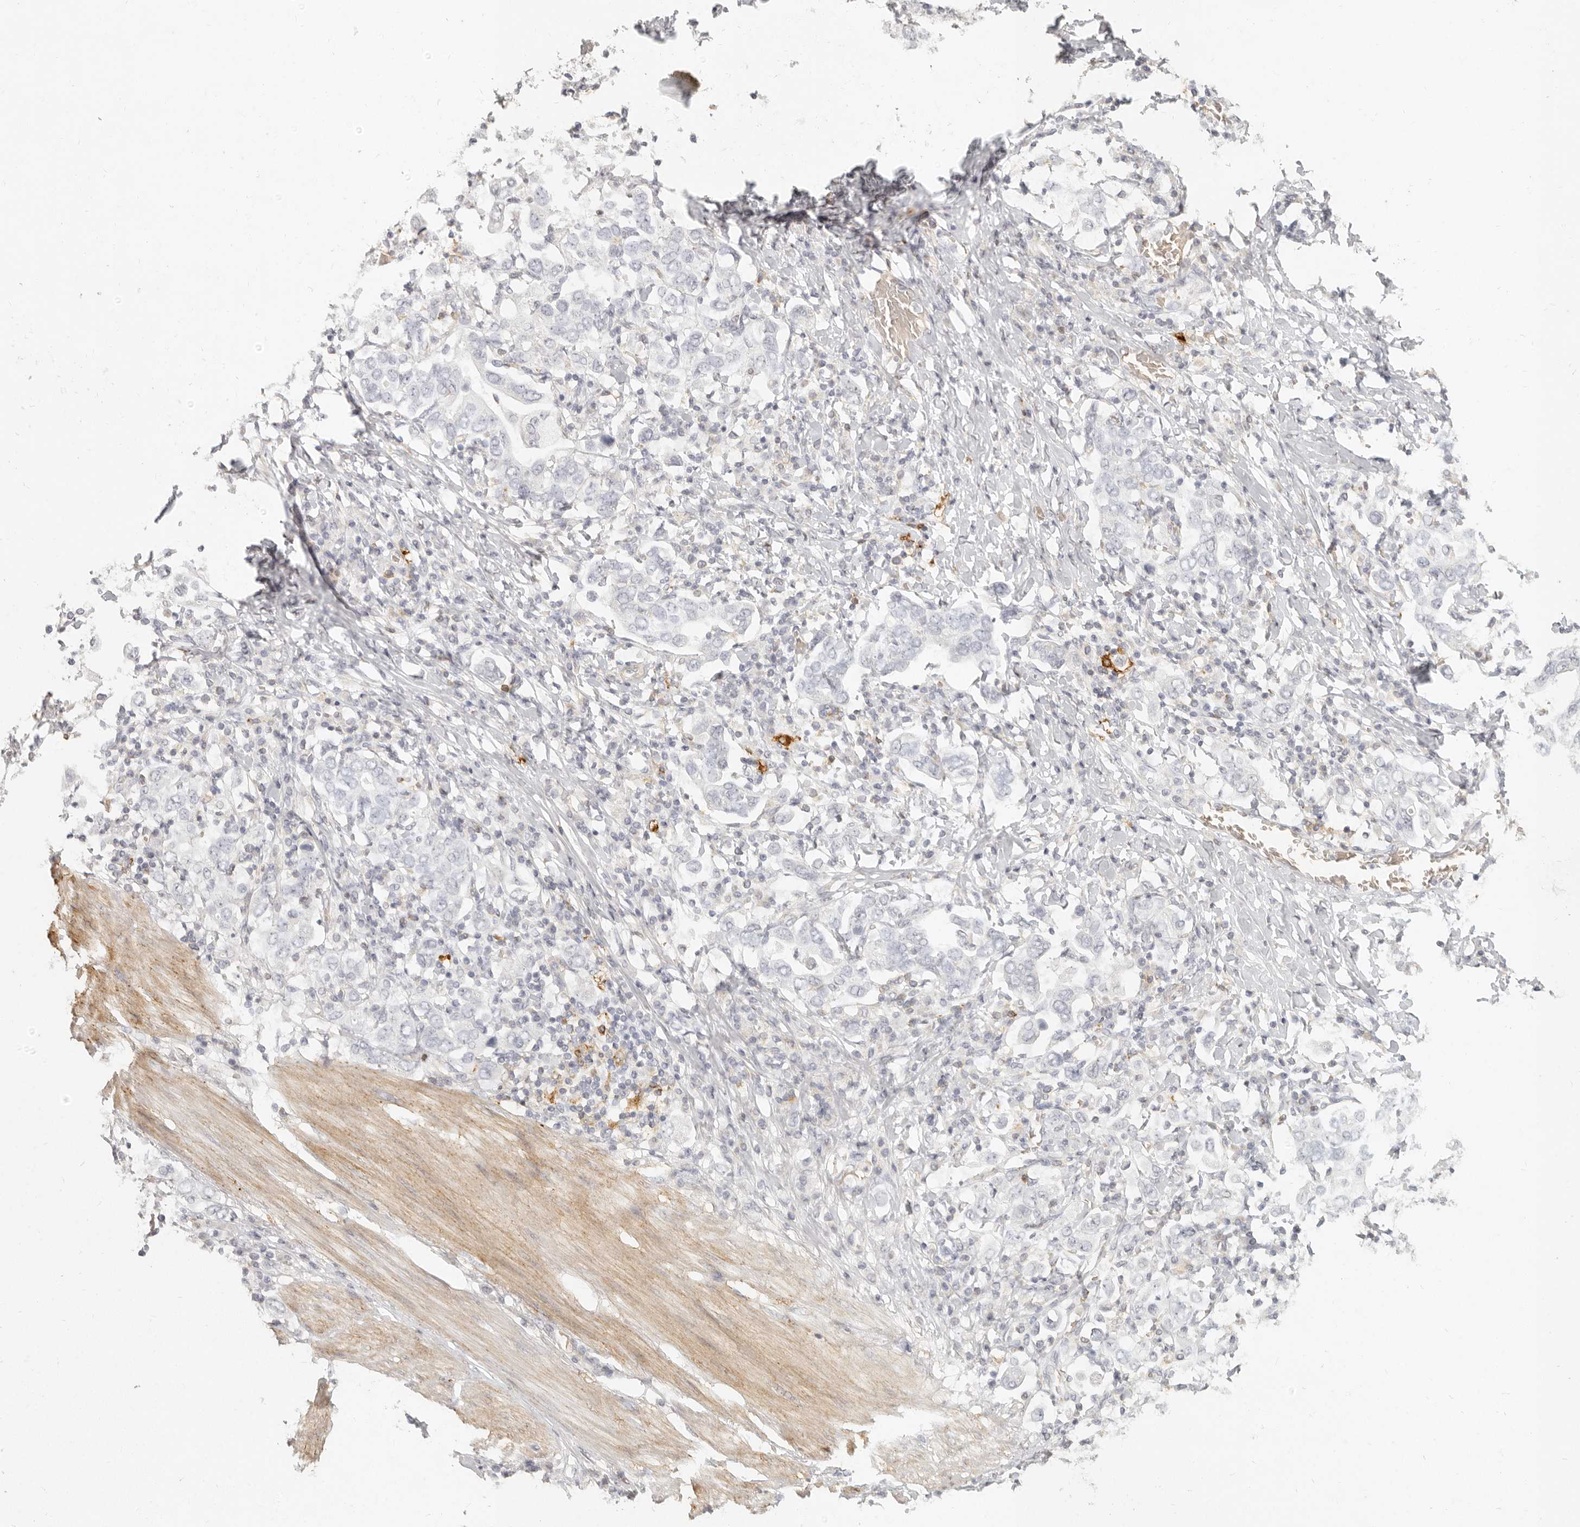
{"staining": {"intensity": "negative", "quantity": "none", "location": "none"}, "tissue": "stomach cancer", "cell_type": "Tumor cells", "image_type": "cancer", "snomed": [{"axis": "morphology", "description": "Adenocarcinoma, NOS"}, {"axis": "topography", "description": "Stomach, upper"}], "caption": "Protein analysis of adenocarcinoma (stomach) reveals no significant positivity in tumor cells.", "gene": "NIBAN1", "patient": {"sex": "male", "age": 62}}